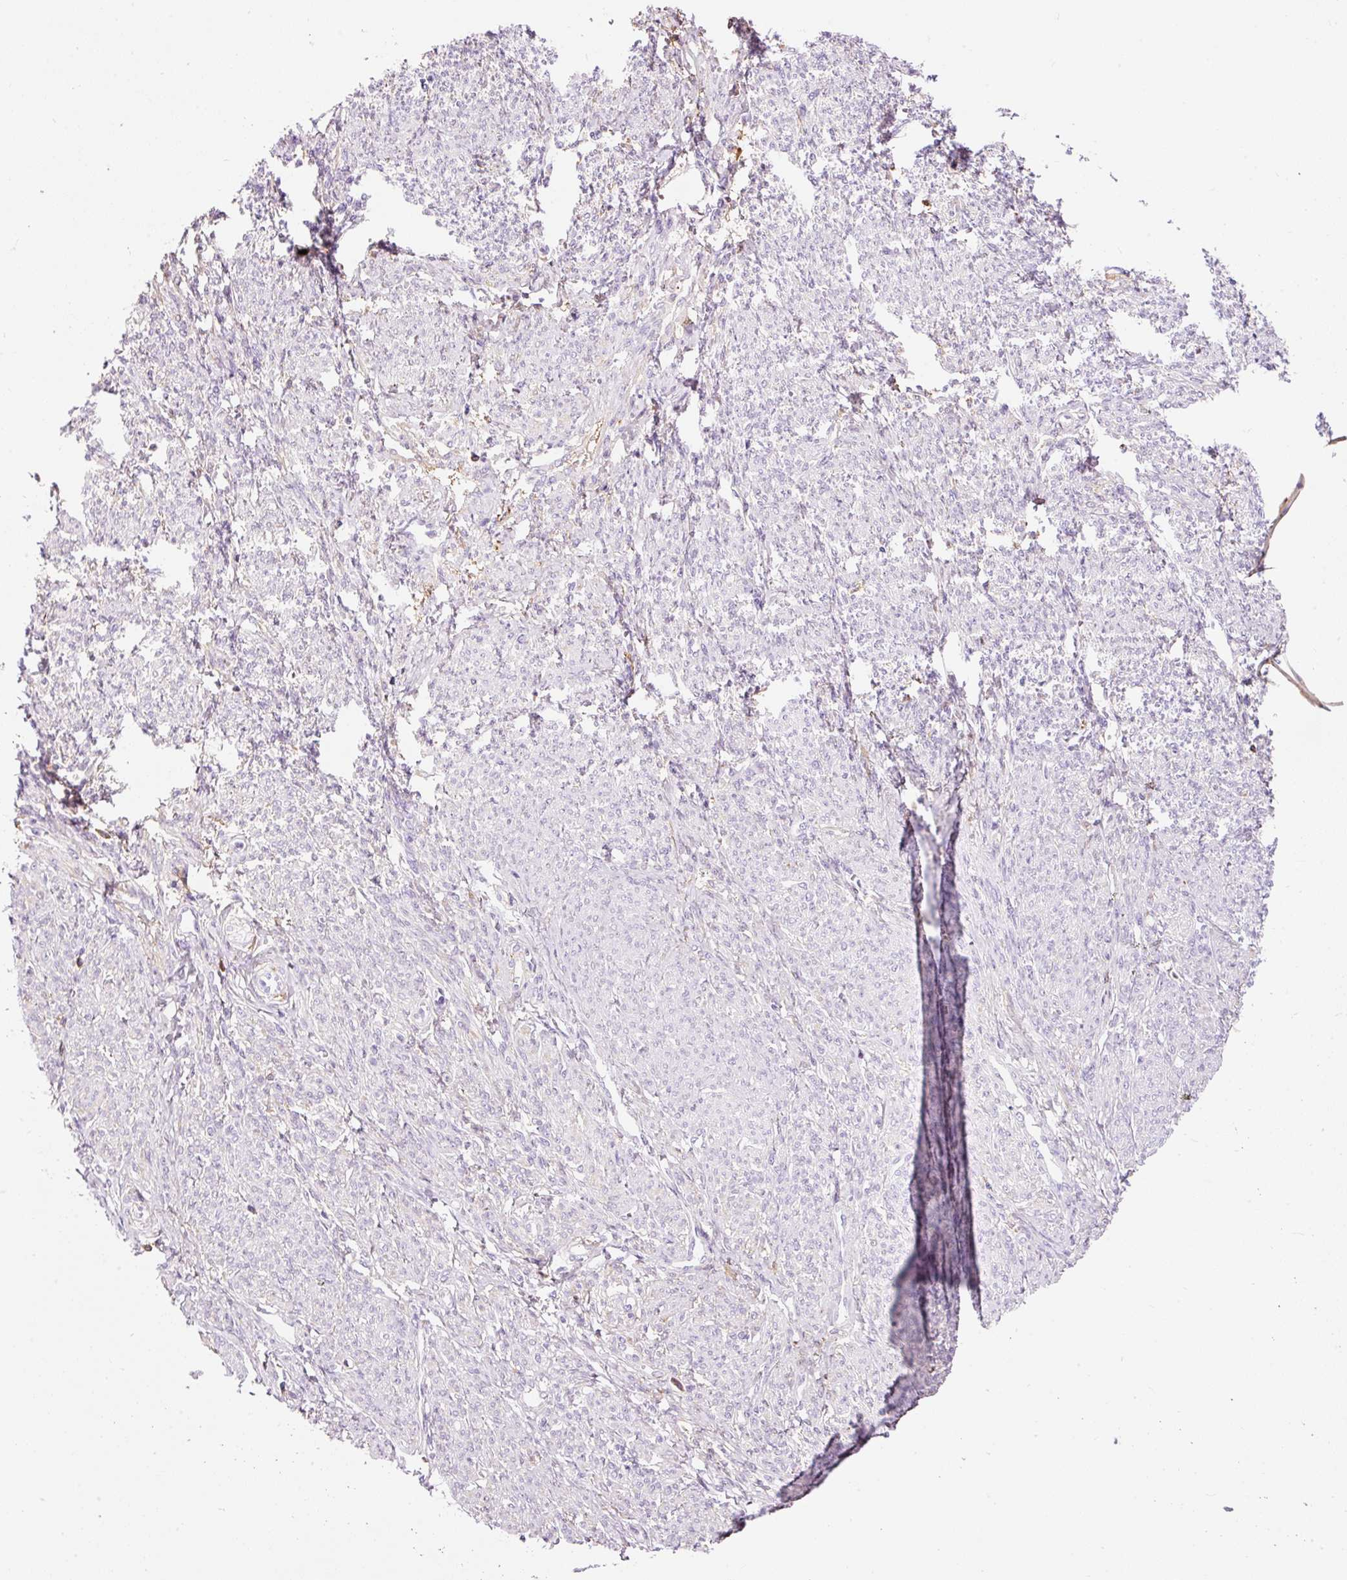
{"staining": {"intensity": "negative", "quantity": "none", "location": "none"}, "tissue": "smooth muscle", "cell_type": "Smooth muscle cells", "image_type": "normal", "snomed": [{"axis": "morphology", "description": "Normal tissue, NOS"}, {"axis": "topography", "description": "Smooth muscle"}], "caption": "Immunohistochemical staining of normal smooth muscle demonstrates no significant staining in smooth muscle cells. (Immunohistochemistry, brightfield microscopy, high magnification).", "gene": "PRPF38B", "patient": {"sex": "female", "age": 65}}